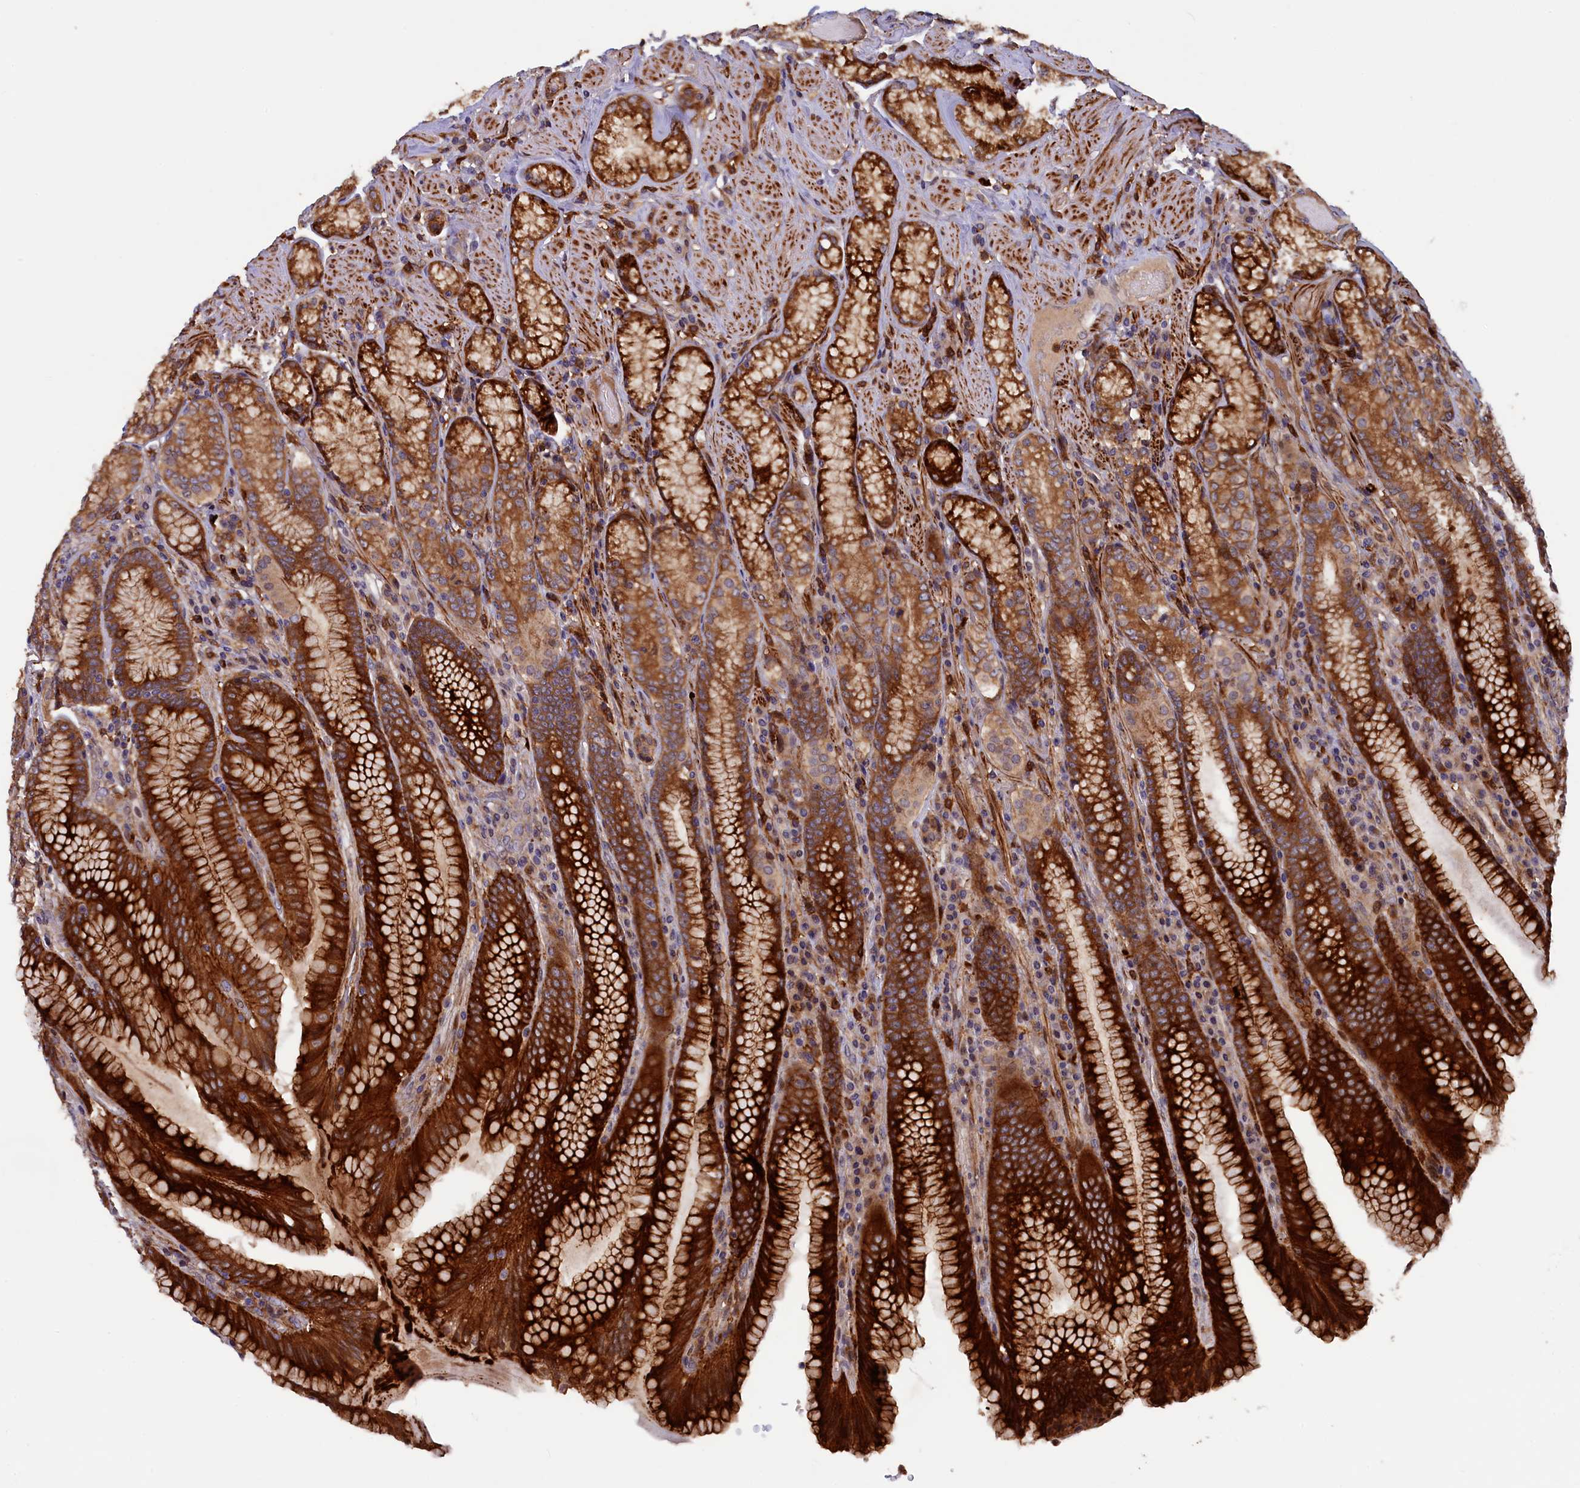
{"staining": {"intensity": "strong", "quantity": ">75%", "location": "cytoplasmic/membranous"}, "tissue": "stomach", "cell_type": "Glandular cells", "image_type": "normal", "snomed": [{"axis": "morphology", "description": "Normal tissue, NOS"}, {"axis": "topography", "description": "Stomach, upper"}, {"axis": "topography", "description": "Stomach, lower"}], "caption": "Protein expression analysis of unremarkable stomach displays strong cytoplasmic/membranous expression in about >75% of glandular cells. Using DAB (3,3'-diaminobenzidine) (brown) and hematoxylin (blue) stains, captured at high magnification using brightfield microscopy.", "gene": "FERMT1", "patient": {"sex": "female", "age": 76}}